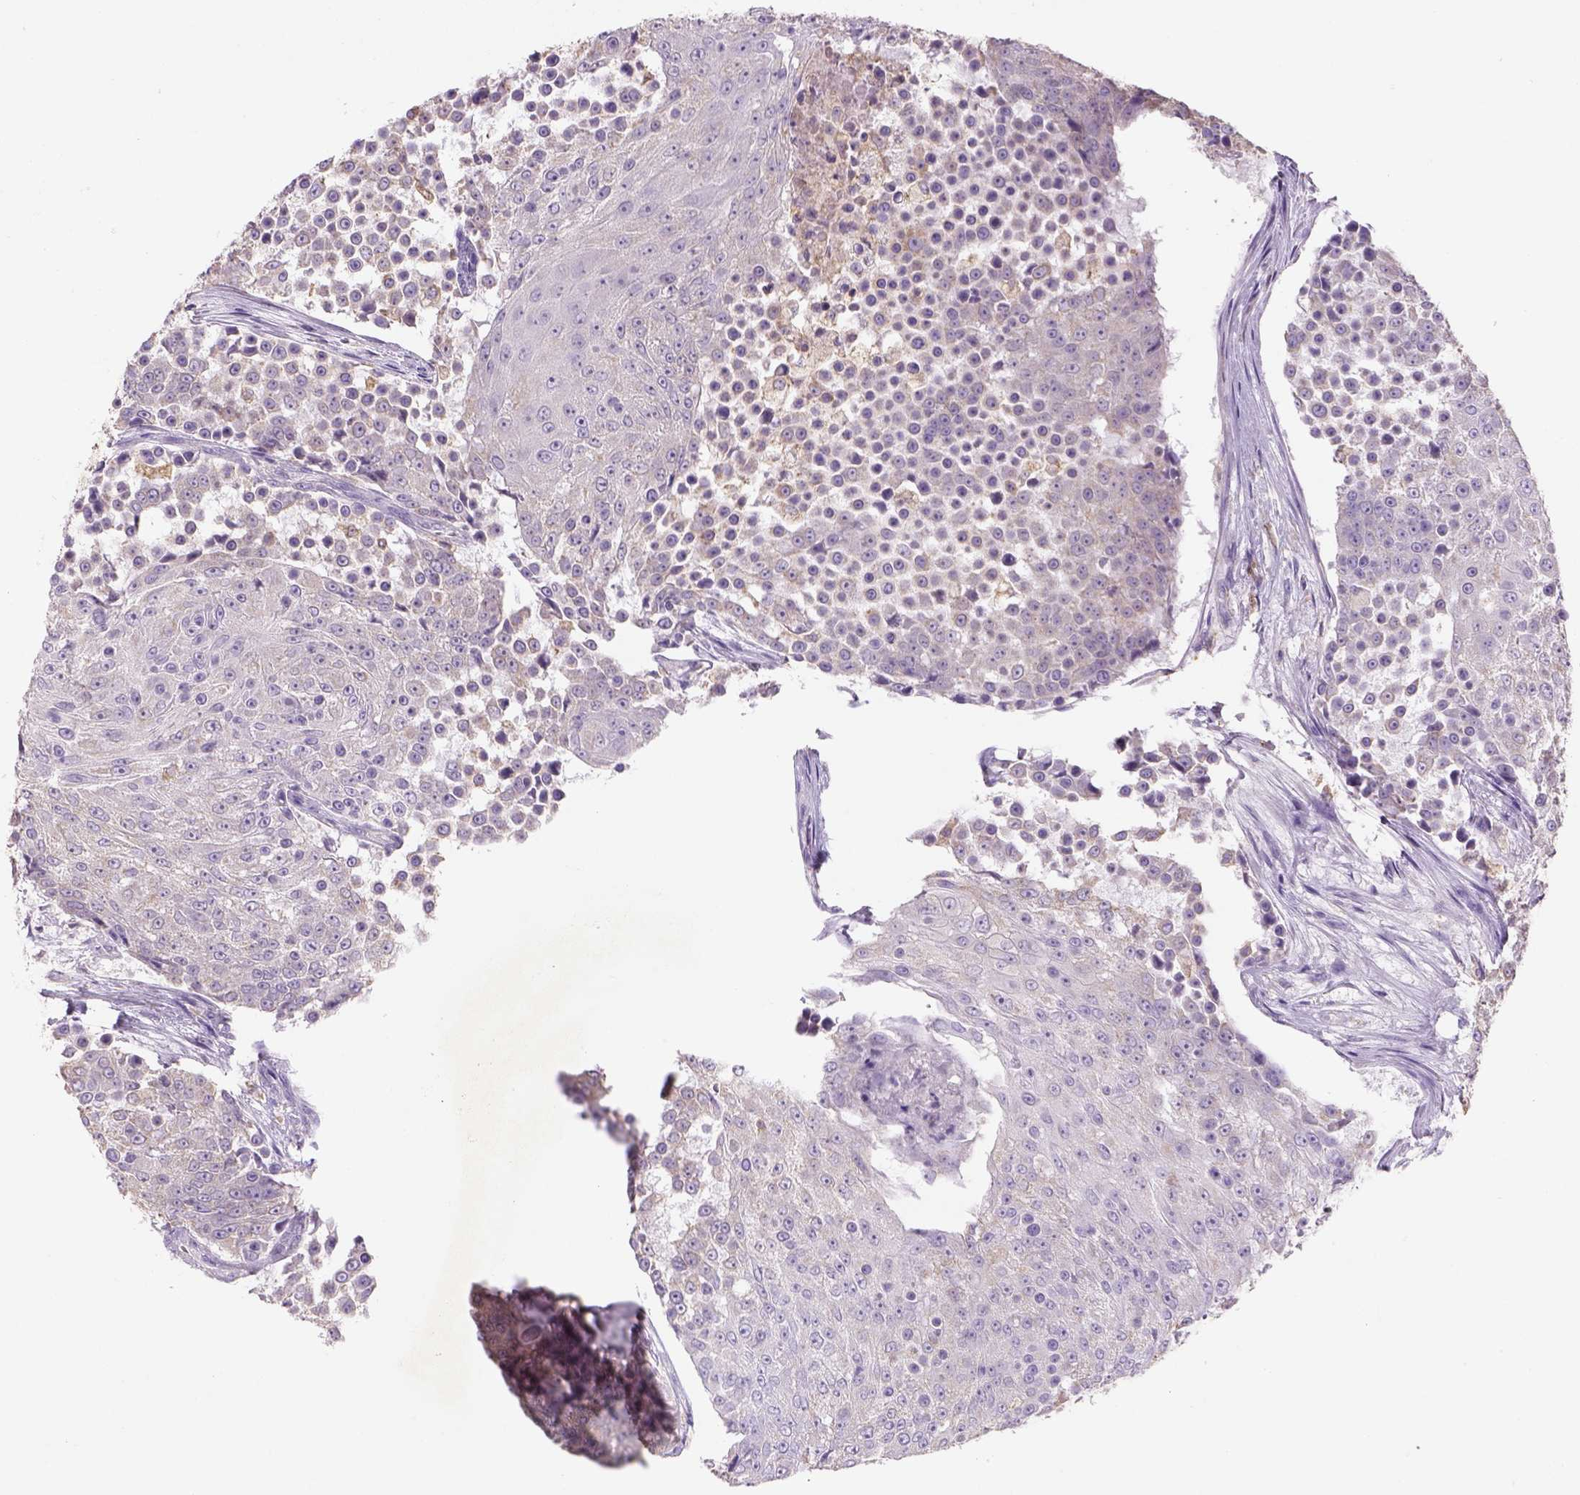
{"staining": {"intensity": "negative", "quantity": "none", "location": "none"}, "tissue": "urothelial cancer", "cell_type": "Tumor cells", "image_type": "cancer", "snomed": [{"axis": "morphology", "description": "Urothelial carcinoma, High grade"}, {"axis": "topography", "description": "Urinary bladder"}], "caption": "DAB (3,3'-diaminobenzidine) immunohistochemical staining of human urothelial cancer demonstrates no significant expression in tumor cells.", "gene": "NAALAD2", "patient": {"sex": "female", "age": 63}}